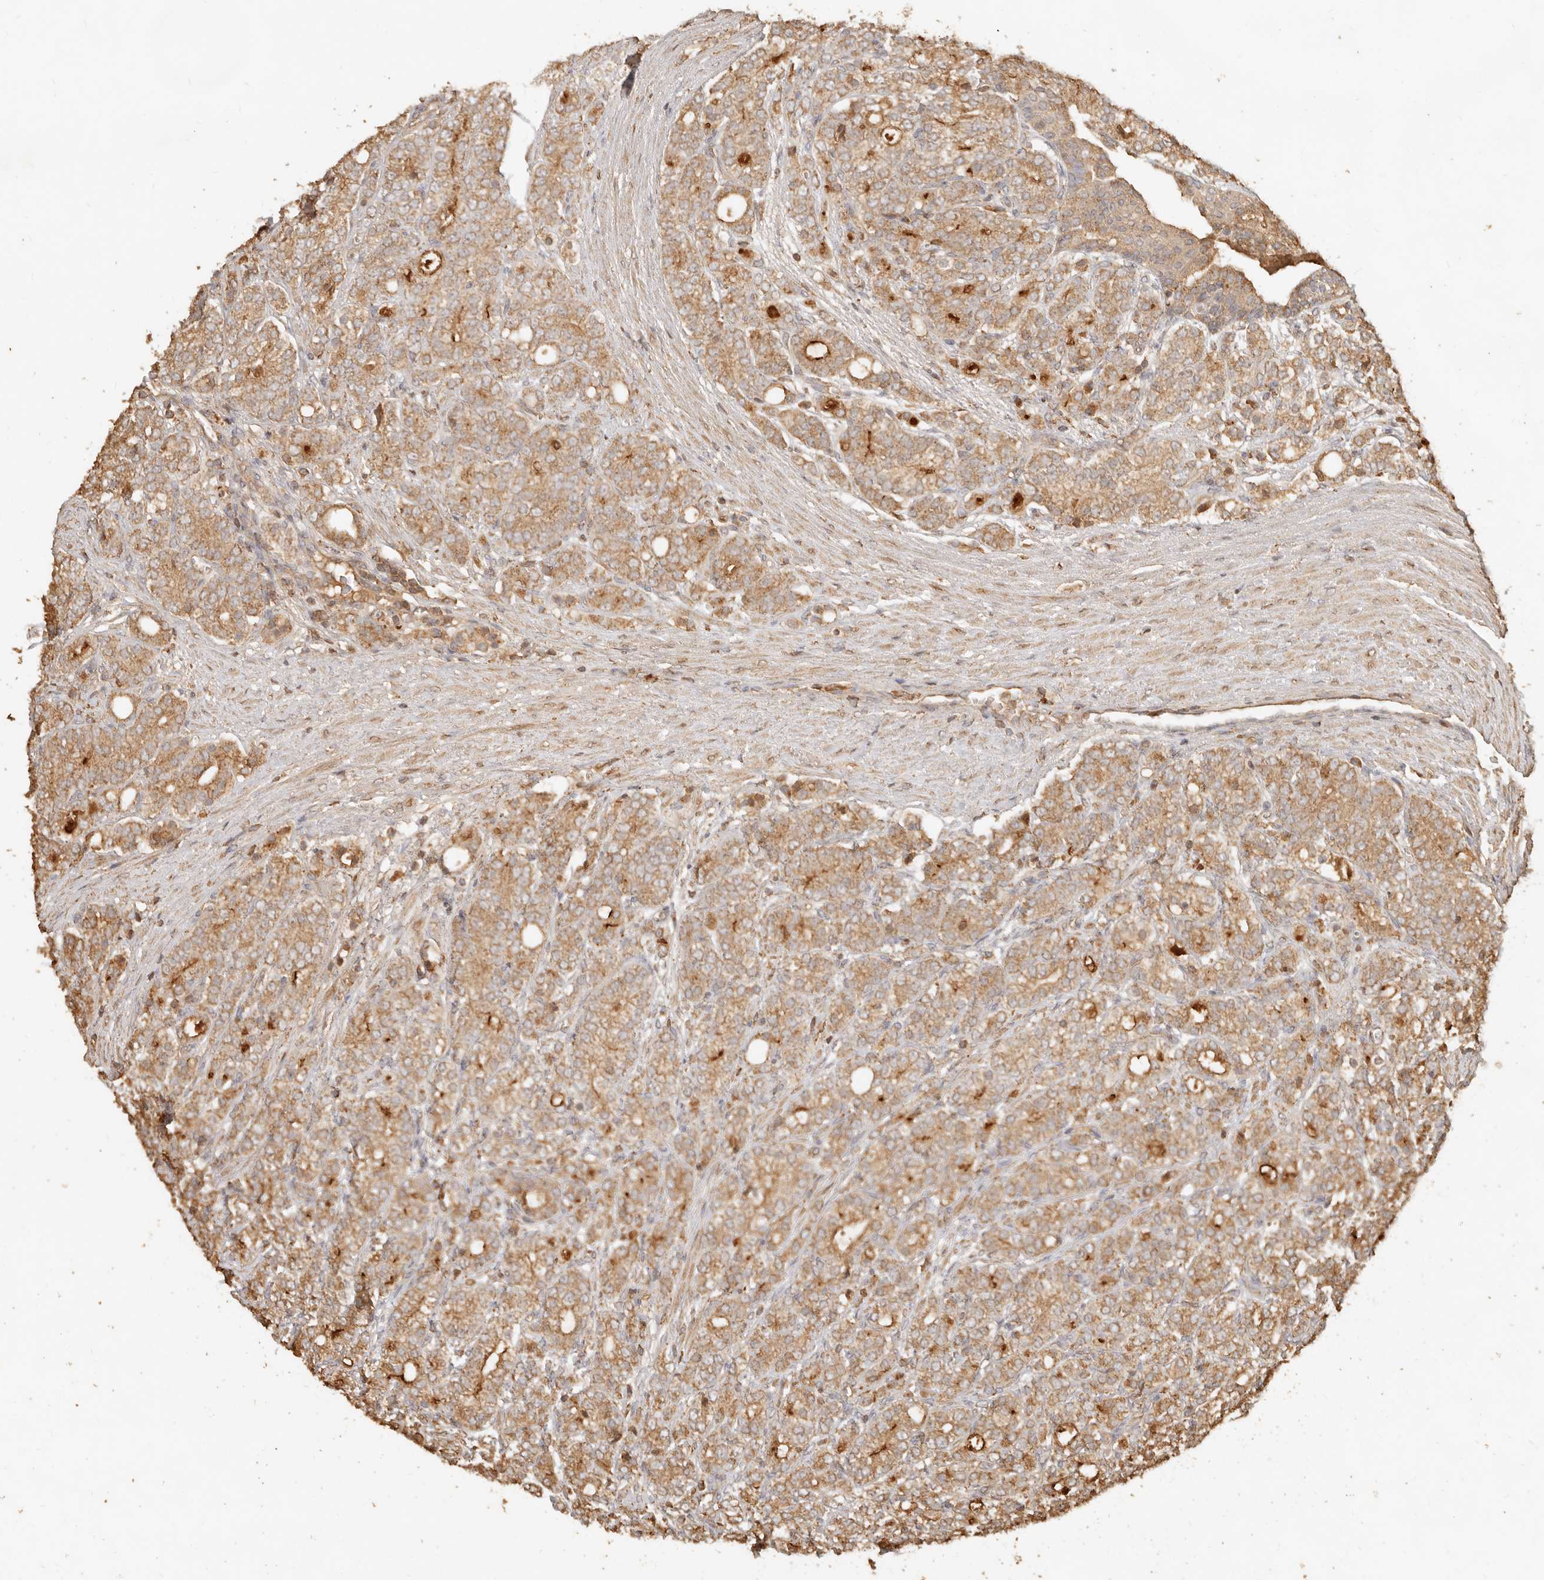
{"staining": {"intensity": "moderate", "quantity": ">75%", "location": "cytoplasmic/membranous"}, "tissue": "prostate cancer", "cell_type": "Tumor cells", "image_type": "cancer", "snomed": [{"axis": "morphology", "description": "Adenocarcinoma, High grade"}, {"axis": "topography", "description": "Prostate"}], "caption": "A high-resolution image shows immunohistochemistry (IHC) staining of prostate cancer, which displays moderate cytoplasmic/membranous staining in about >75% of tumor cells. (Brightfield microscopy of DAB IHC at high magnification).", "gene": "FAM180B", "patient": {"sex": "male", "age": 57}}